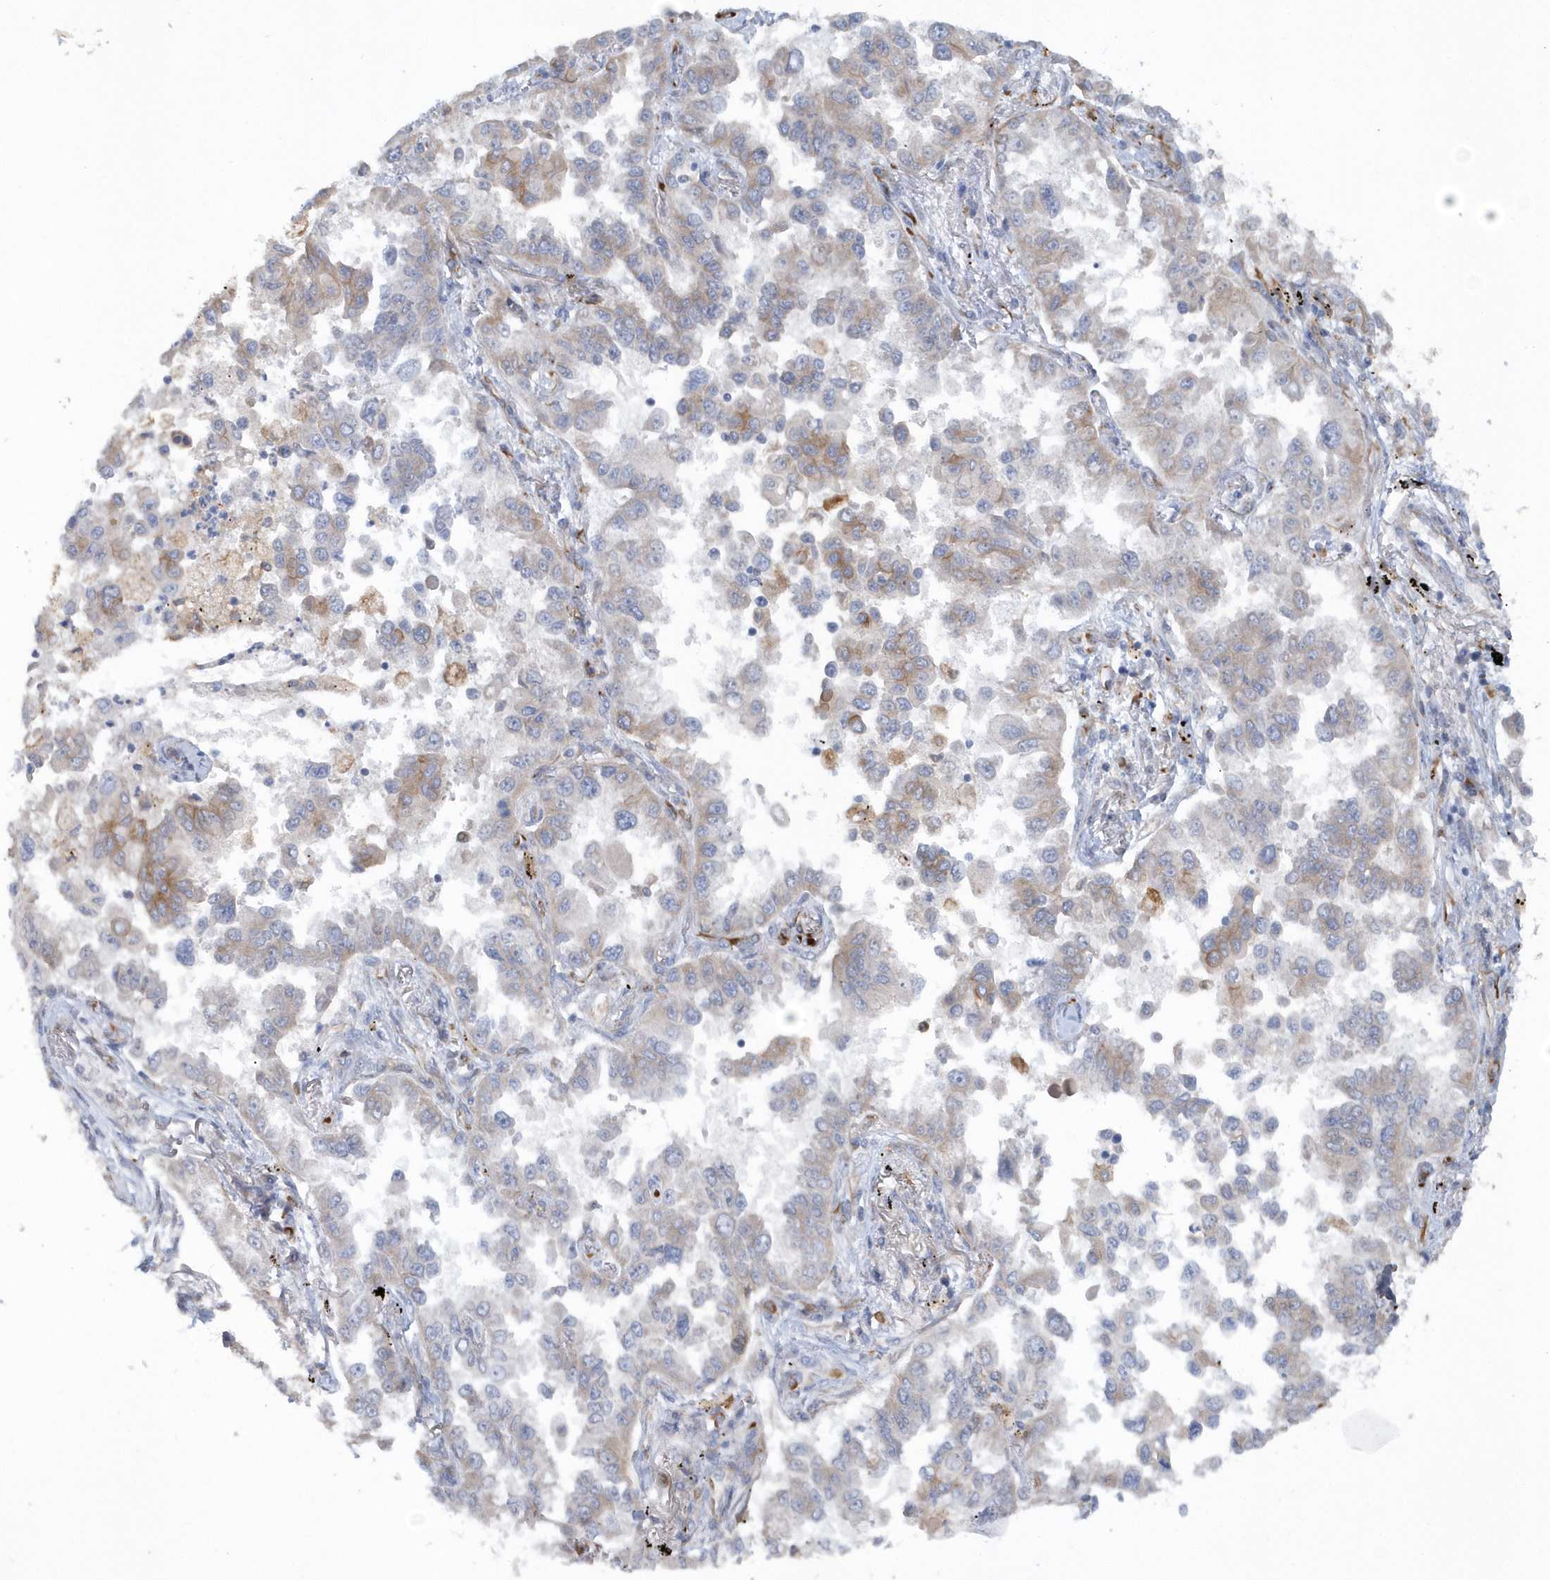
{"staining": {"intensity": "moderate", "quantity": "<25%", "location": "cytoplasmic/membranous"}, "tissue": "lung cancer", "cell_type": "Tumor cells", "image_type": "cancer", "snomed": [{"axis": "morphology", "description": "Adenocarcinoma, NOS"}, {"axis": "topography", "description": "Lung"}], "caption": "A micrograph showing moderate cytoplasmic/membranous positivity in approximately <25% of tumor cells in lung cancer, as visualized by brown immunohistochemical staining.", "gene": "RAB17", "patient": {"sex": "female", "age": 67}}